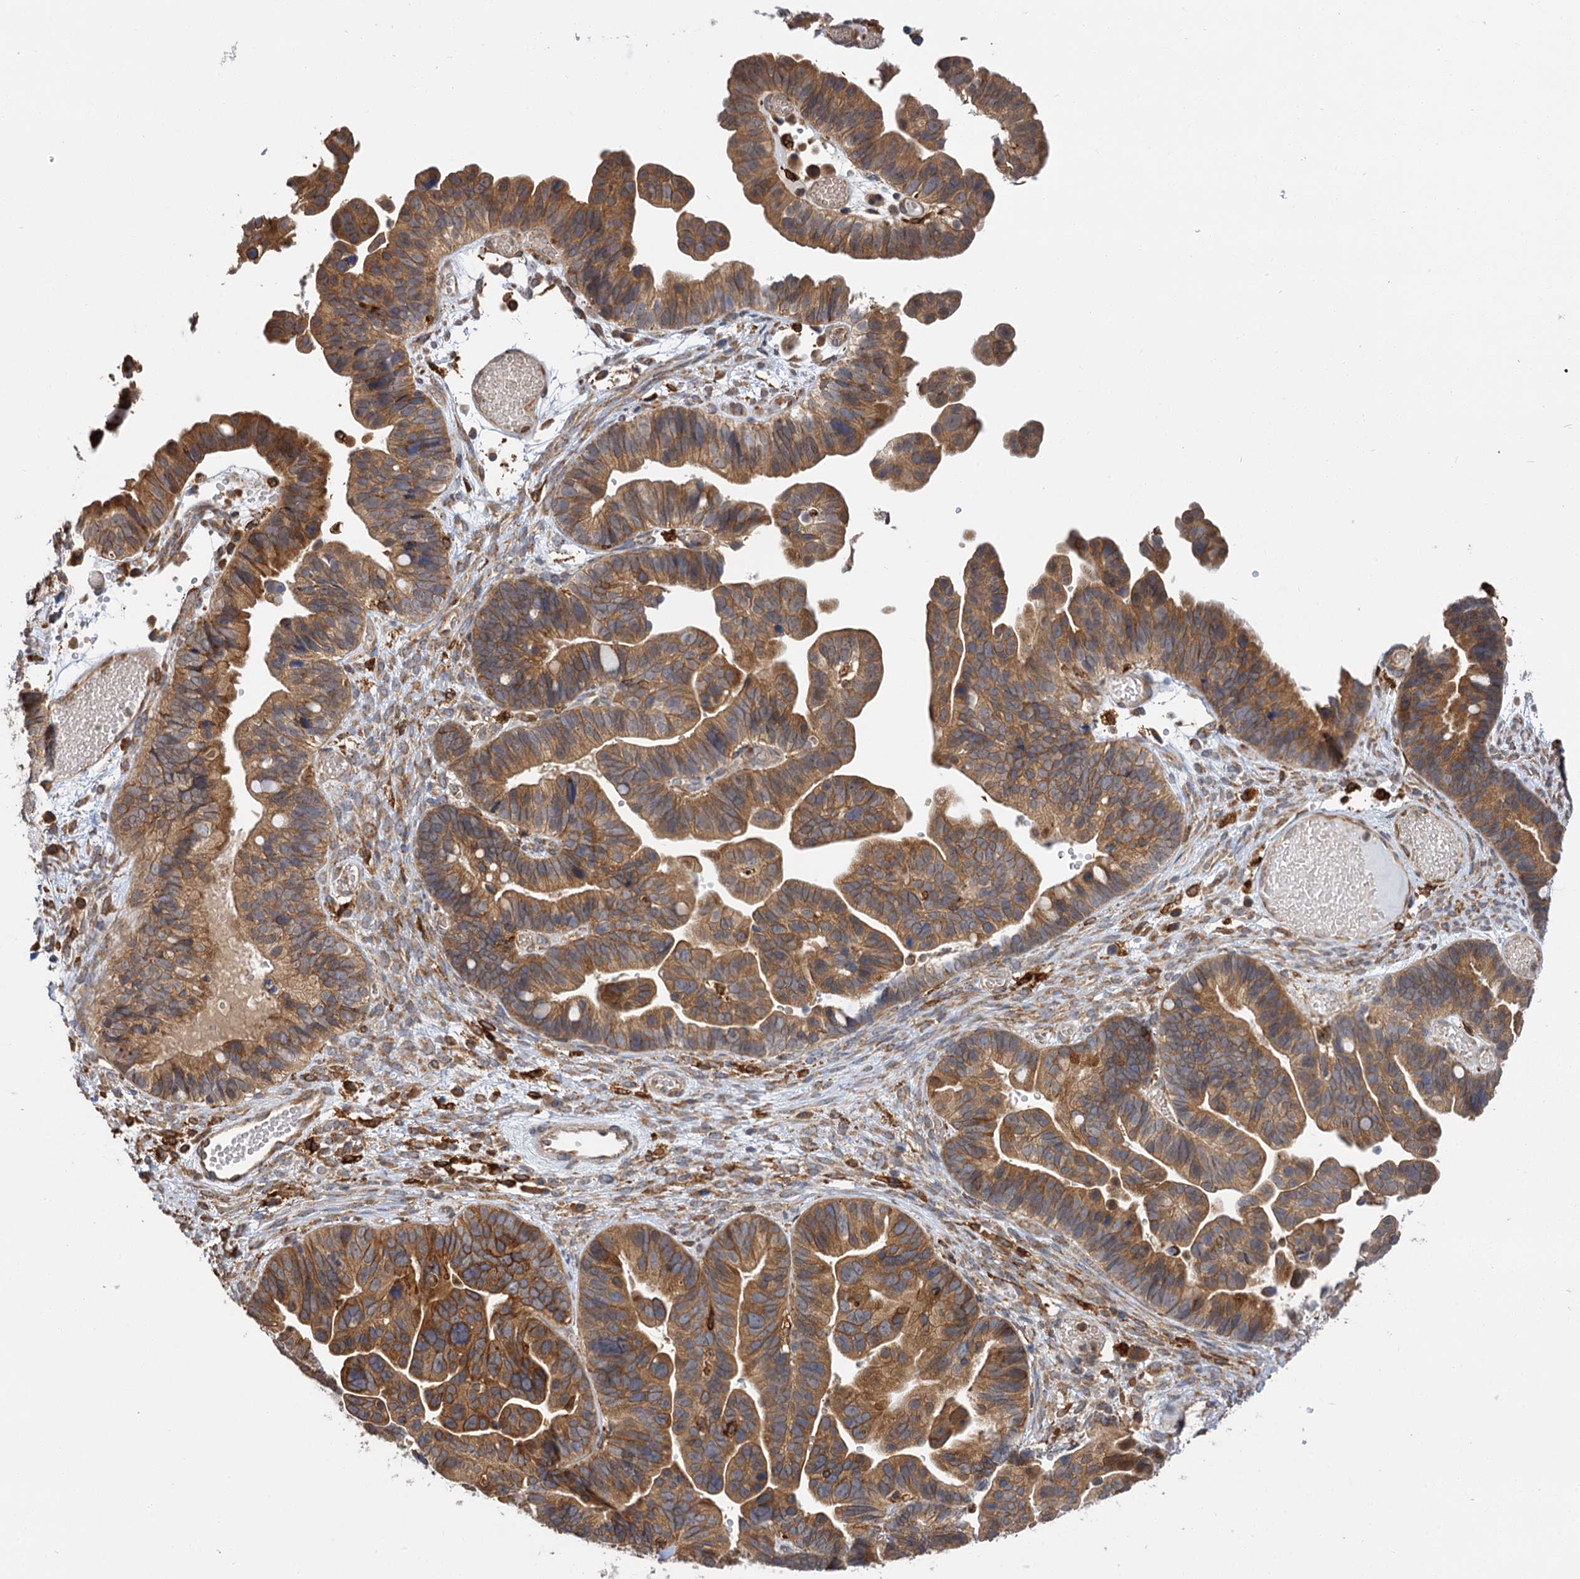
{"staining": {"intensity": "moderate", "quantity": ">75%", "location": "cytoplasmic/membranous"}, "tissue": "ovarian cancer", "cell_type": "Tumor cells", "image_type": "cancer", "snomed": [{"axis": "morphology", "description": "Cystadenocarcinoma, serous, NOS"}, {"axis": "topography", "description": "Ovary"}], "caption": "Brown immunohistochemical staining in ovarian serous cystadenocarcinoma reveals moderate cytoplasmic/membranous positivity in approximately >75% of tumor cells.", "gene": "PPIP5K2", "patient": {"sex": "female", "age": 56}}